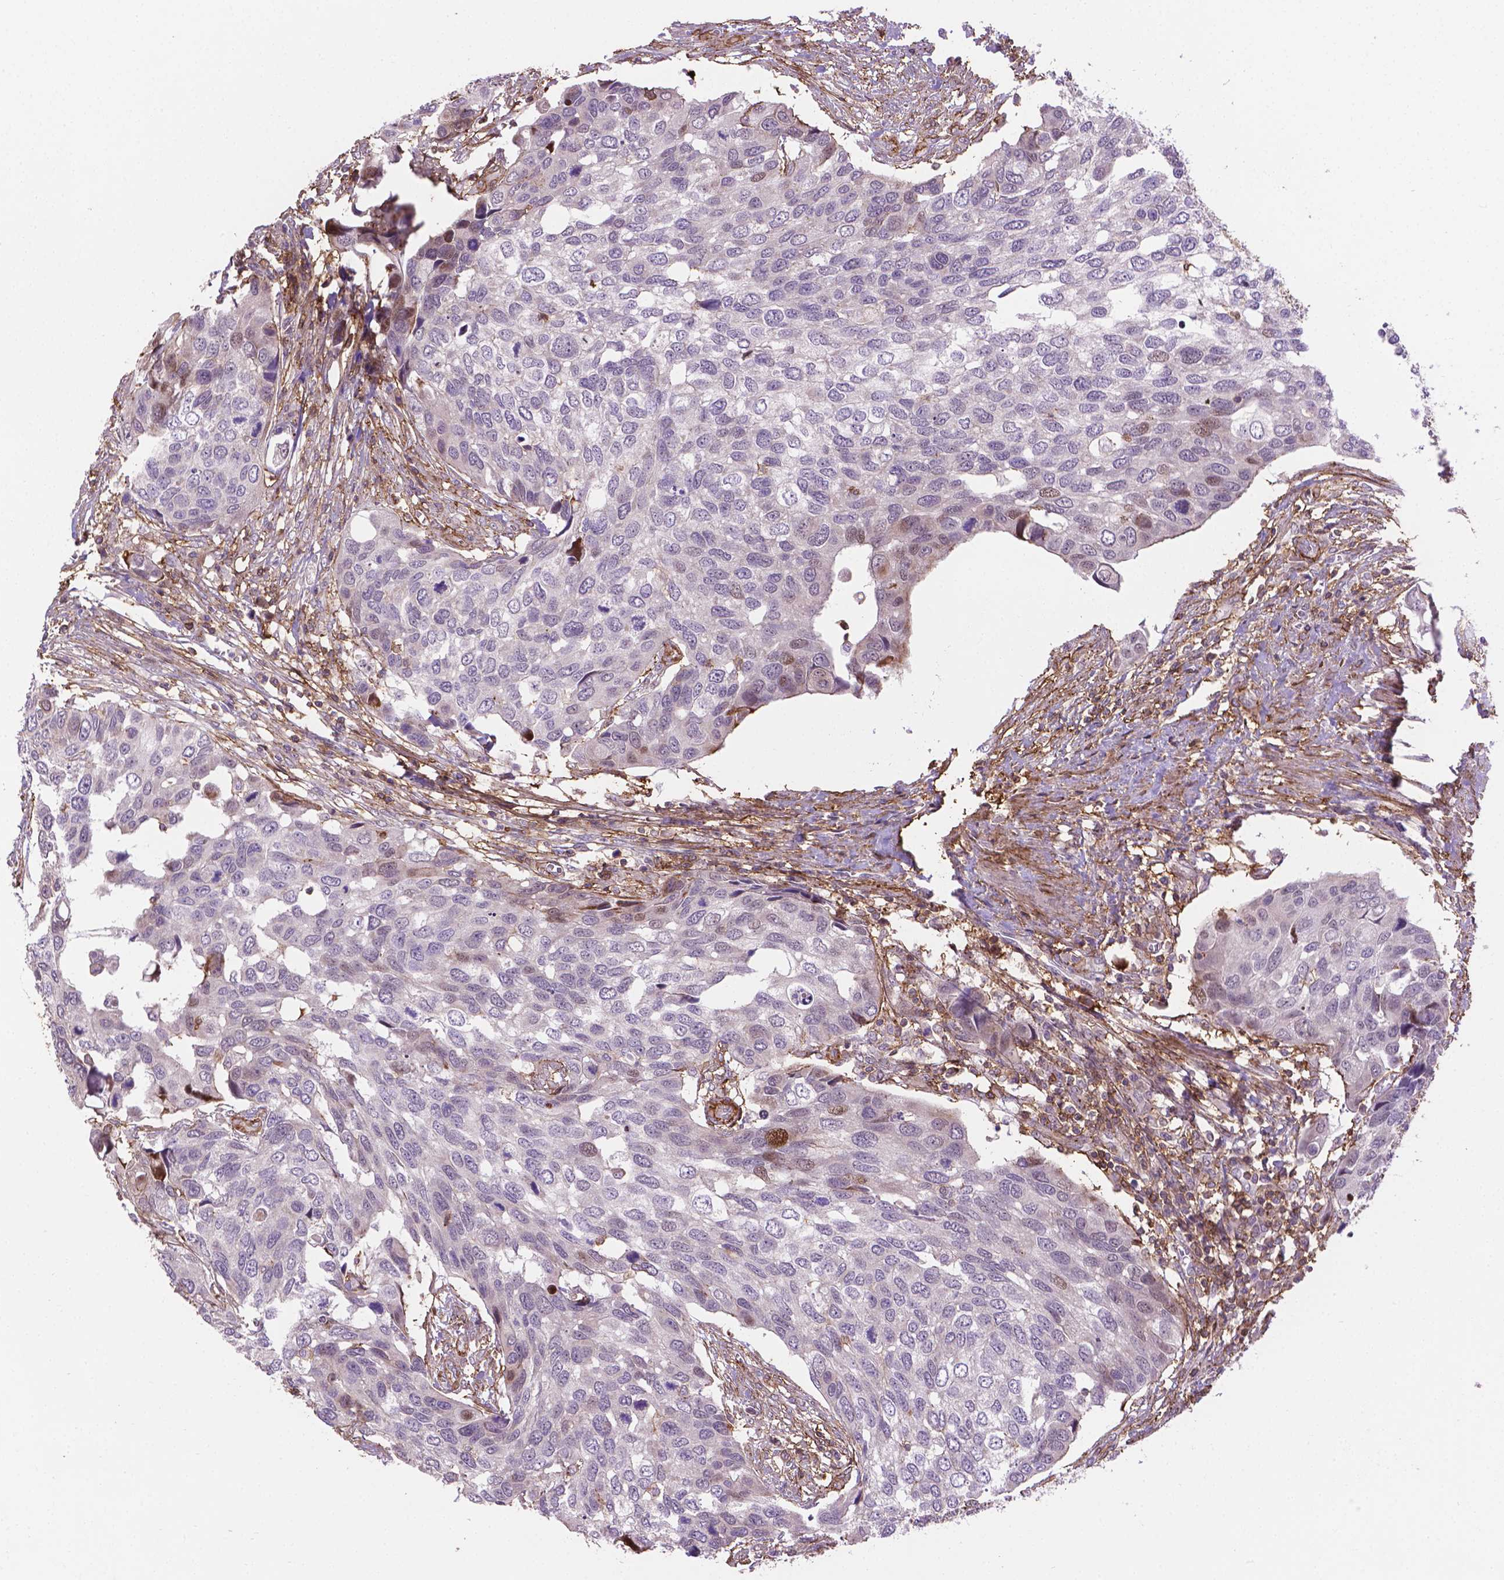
{"staining": {"intensity": "negative", "quantity": "none", "location": "none"}, "tissue": "urothelial cancer", "cell_type": "Tumor cells", "image_type": "cancer", "snomed": [{"axis": "morphology", "description": "Urothelial carcinoma, High grade"}, {"axis": "topography", "description": "Urinary bladder"}], "caption": "DAB immunohistochemical staining of urothelial carcinoma (high-grade) exhibits no significant expression in tumor cells.", "gene": "ACAD10", "patient": {"sex": "male", "age": 60}}